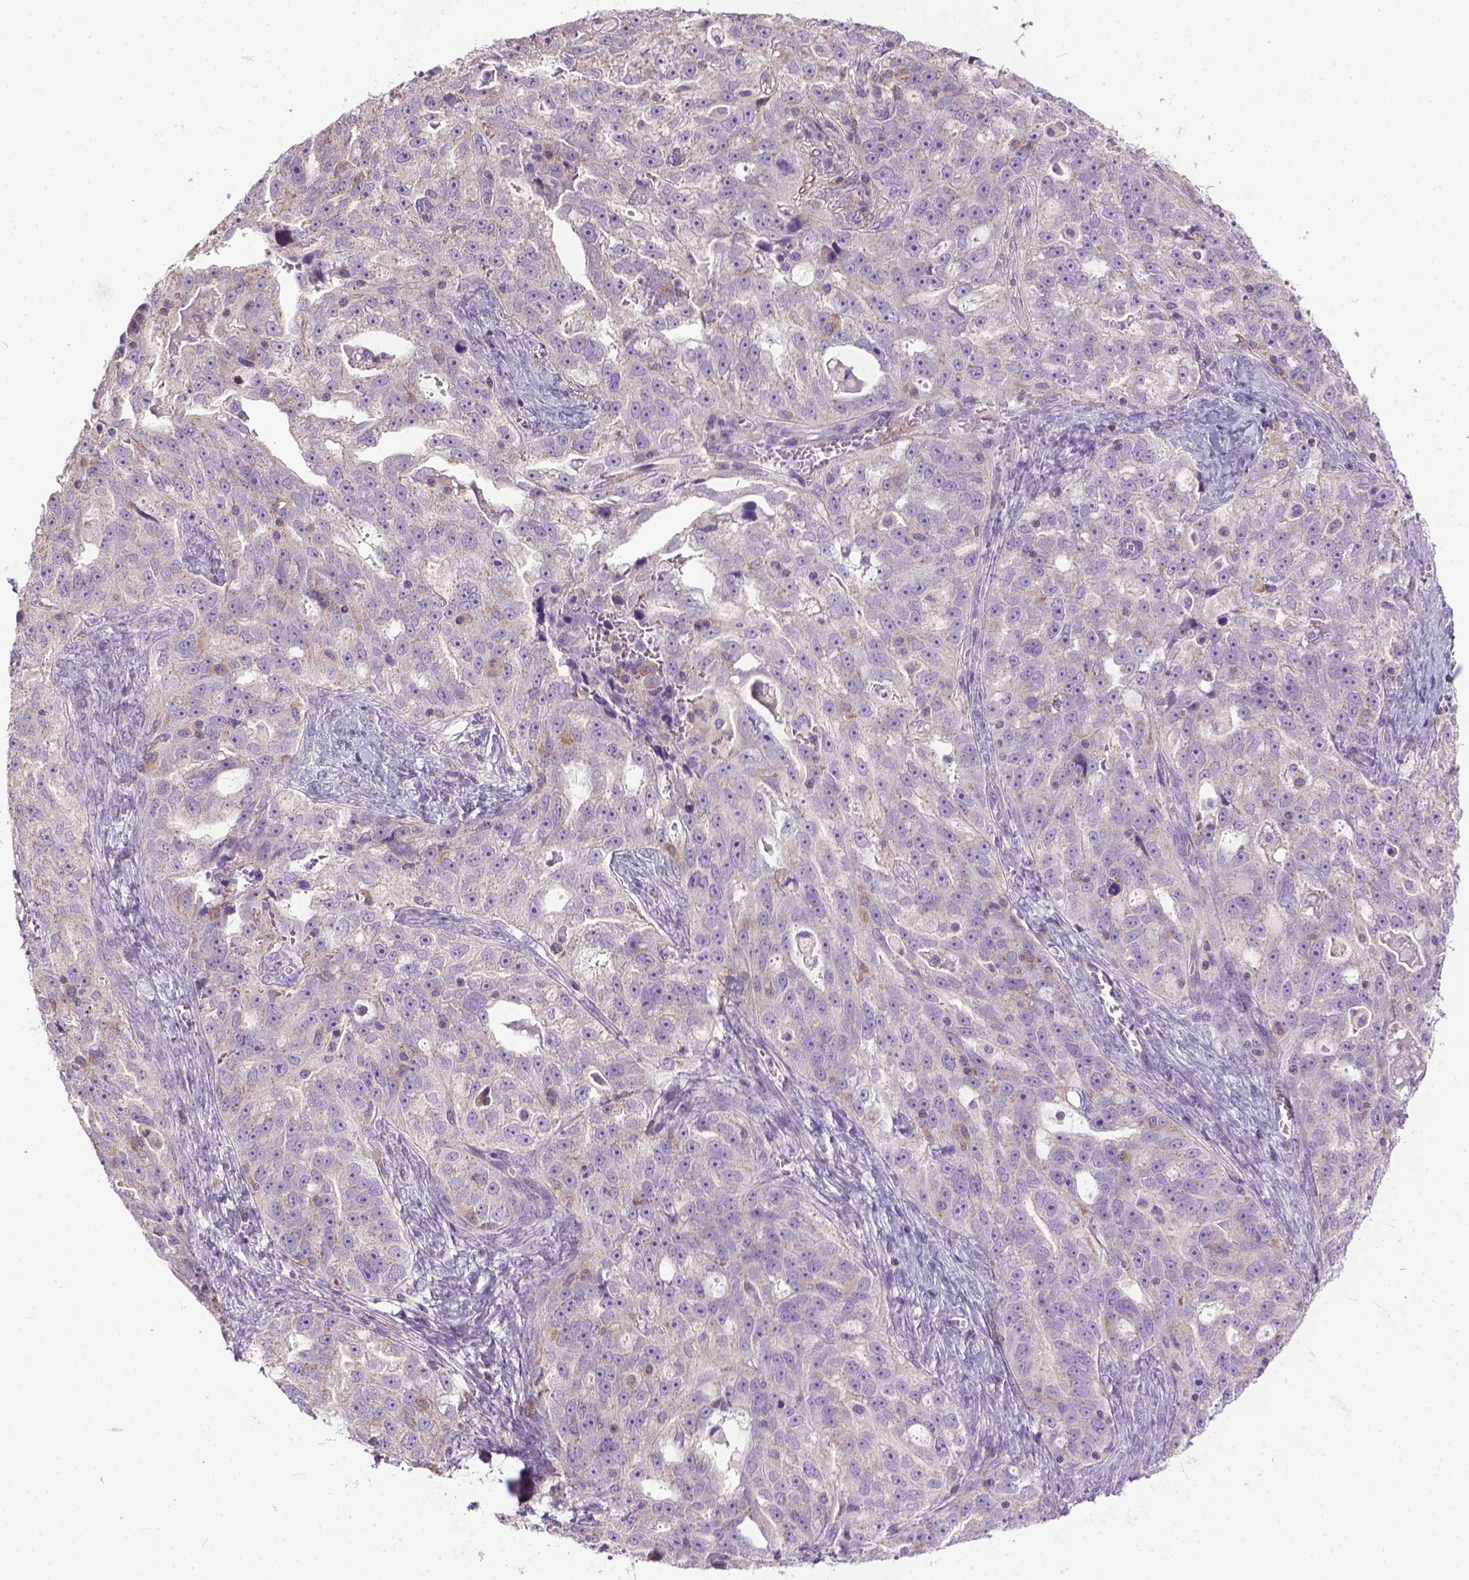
{"staining": {"intensity": "negative", "quantity": "none", "location": "none"}, "tissue": "ovarian cancer", "cell_type": "Tumor cells", "image_type": "cancer", "snomed": [{"axis": "morphology", "description": "Cystadenocarcinoma, serous, NOS"}, {"axis": "topography", "description": "Ovary"}], "caption": "Tumor cells are negative for protein expression in human ovarian cancer (serous cystadenocarcinoma).", "gene": "BANF2", "patient": {"sex": "female", "age": 51}}